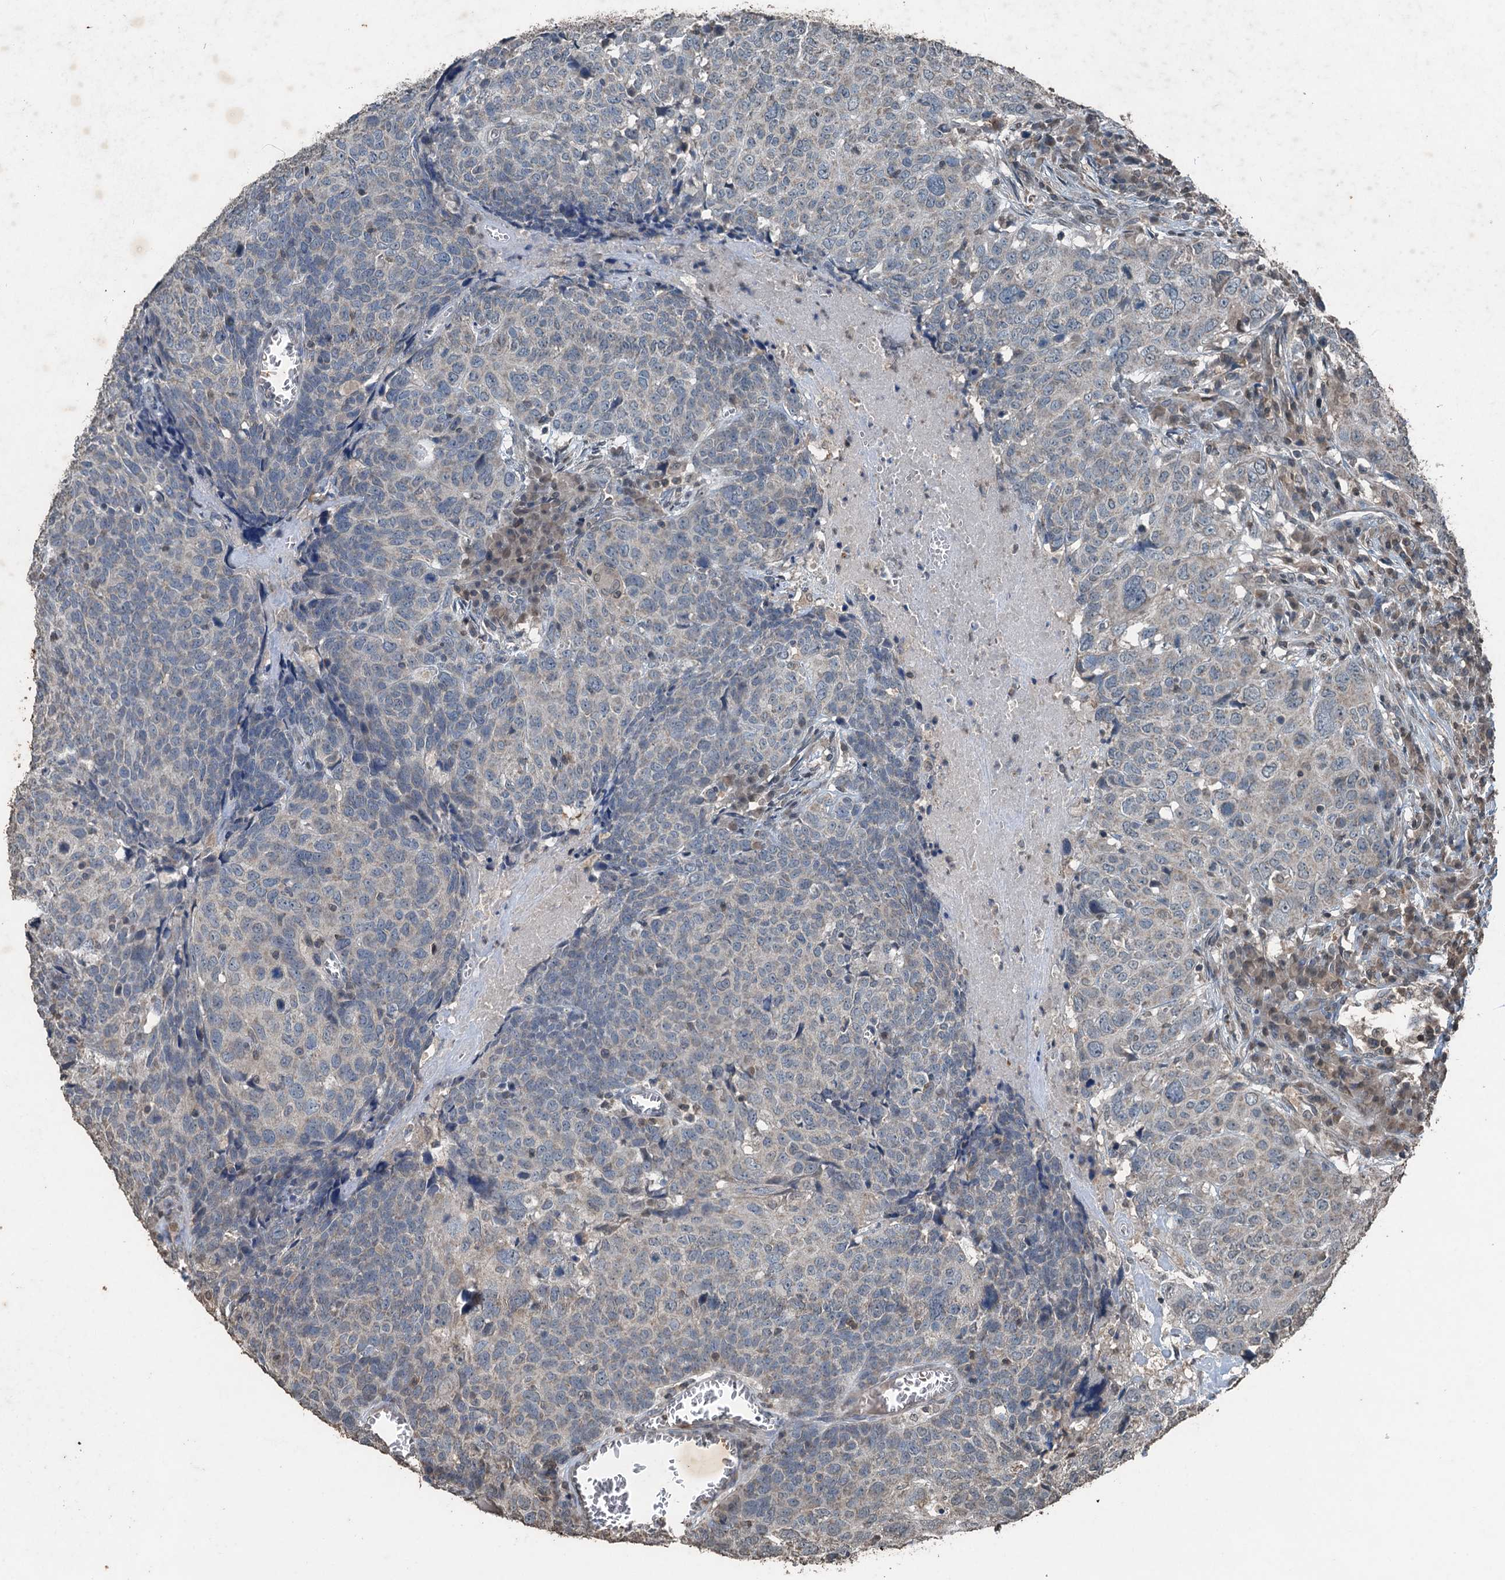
{"staining": {"intensity": "negative", "quantity": "none", "location": "none"}, "tissue": "head and neck cancer", "cell_type": "Tumor cells", "image_type": "cancer", "snomed": [{"axis": "morphology", "description": "Squamous cell carcinoma, NOS"}, {"axis": "topography", "description": "Head-Neck"}], "caption": "A high-resolution histopathology image shows immunohistochemistry staining of head and neck cancer (squamous cell carcinoma), which shows no significant positivity in tumor cells. (Stains: DAB (3,3'-diaminobenzidine) IHC with hematoxylin counter stain, Microscopy: brightfield microscopy at high magnification).", "gene": "TCTN1", "patient": {"sex": "male", "age": 66}}